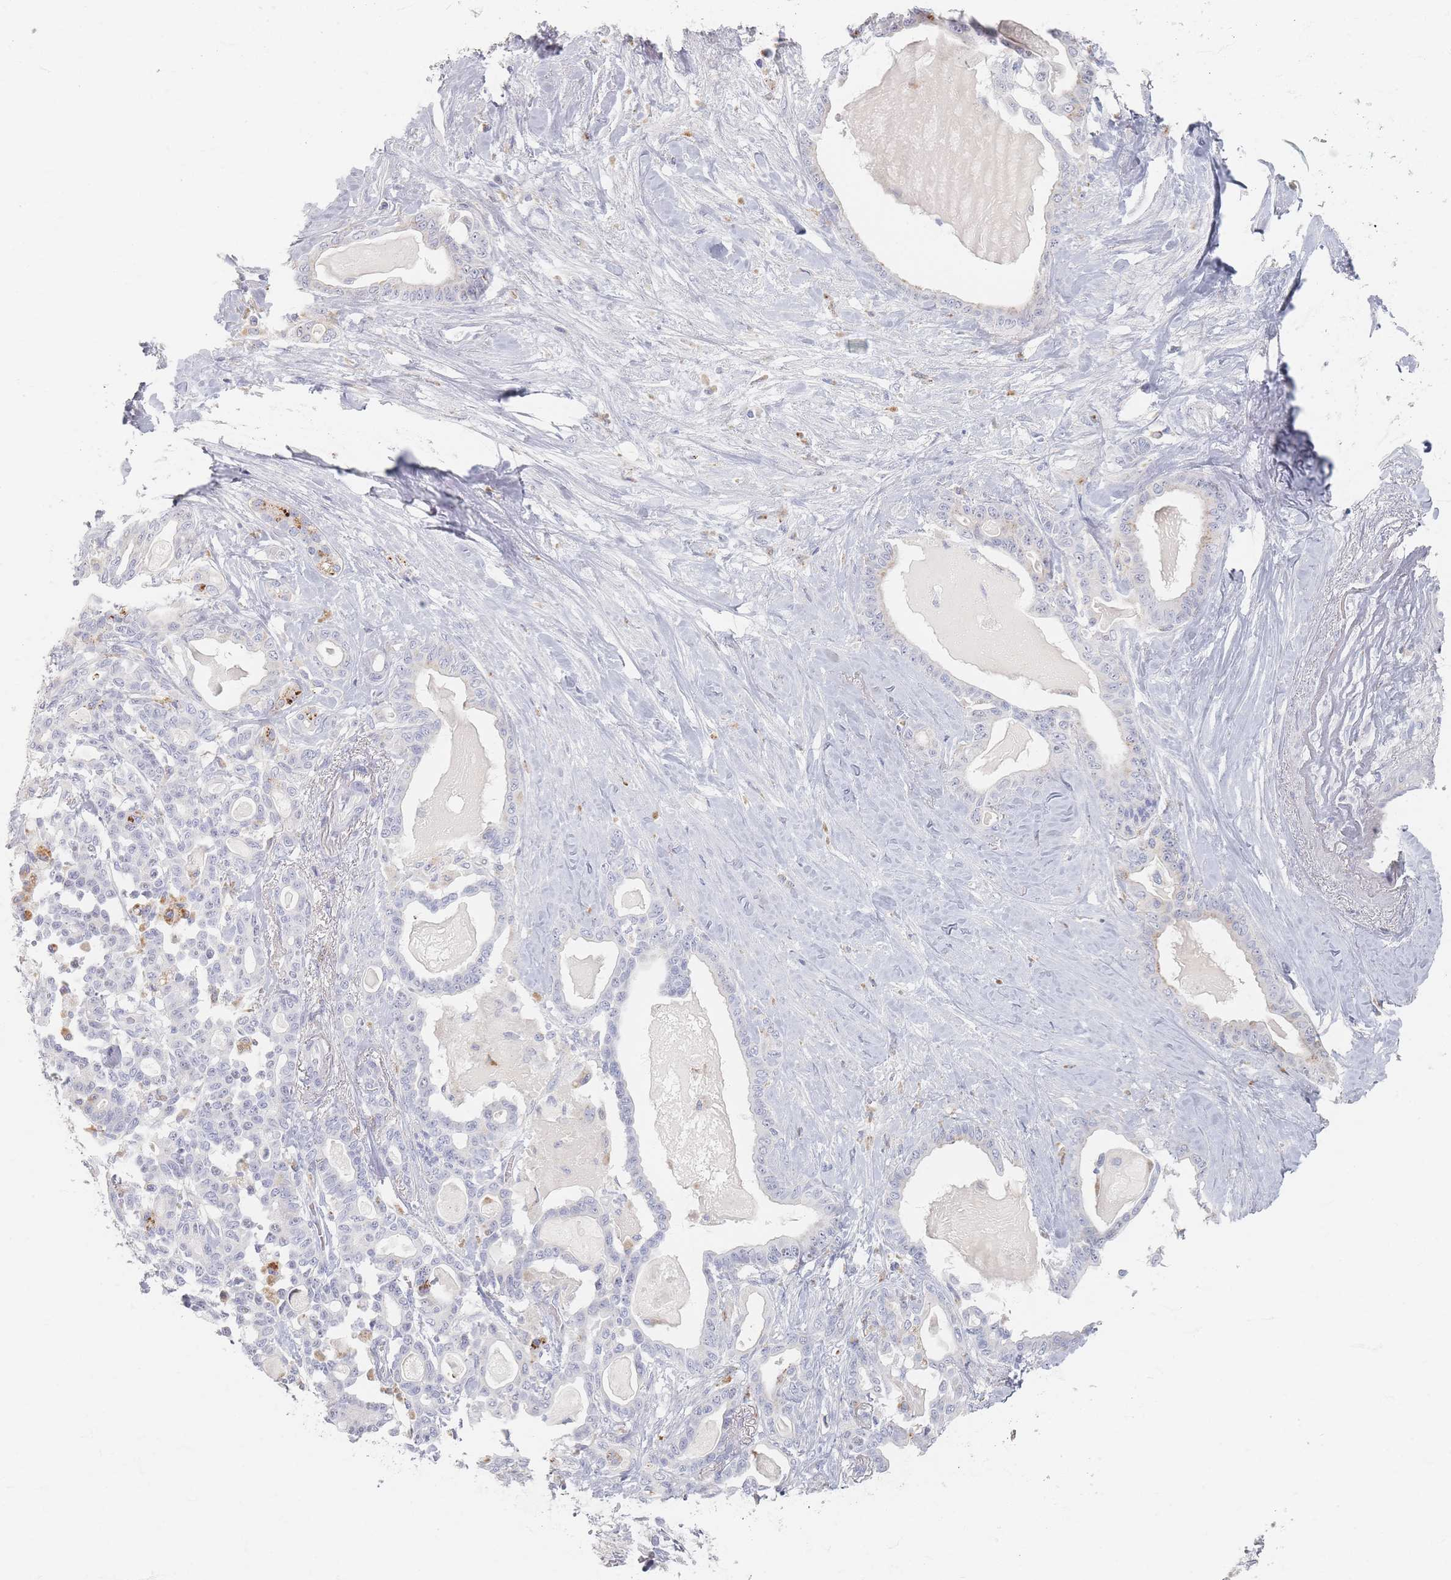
{"staining": {"intensity": "moderate", "quantity": "<25%", "location": "cytoplasmic/membranous"}, "tissue": "pancreatic cancer", "cell_type": "Tumor cells", "image_type": "cancer", "snomed": [{"axis": "morphology", "description": "Adenocarcinoma, NOS"}, {"axis": "topography", "description": "Pancreas"}], "caption": "Pancreatic cancer (adenocarcinoma) tissue reveals moderate cytoplasmic/membranous positivity in about <25% of tumor cells, visualized by immunohistochemistry. (DAB IHC with brightfield microscopy, high magnification).", "gene": "SLC2A11", "patient": {"sex": "male", "age": 63}}